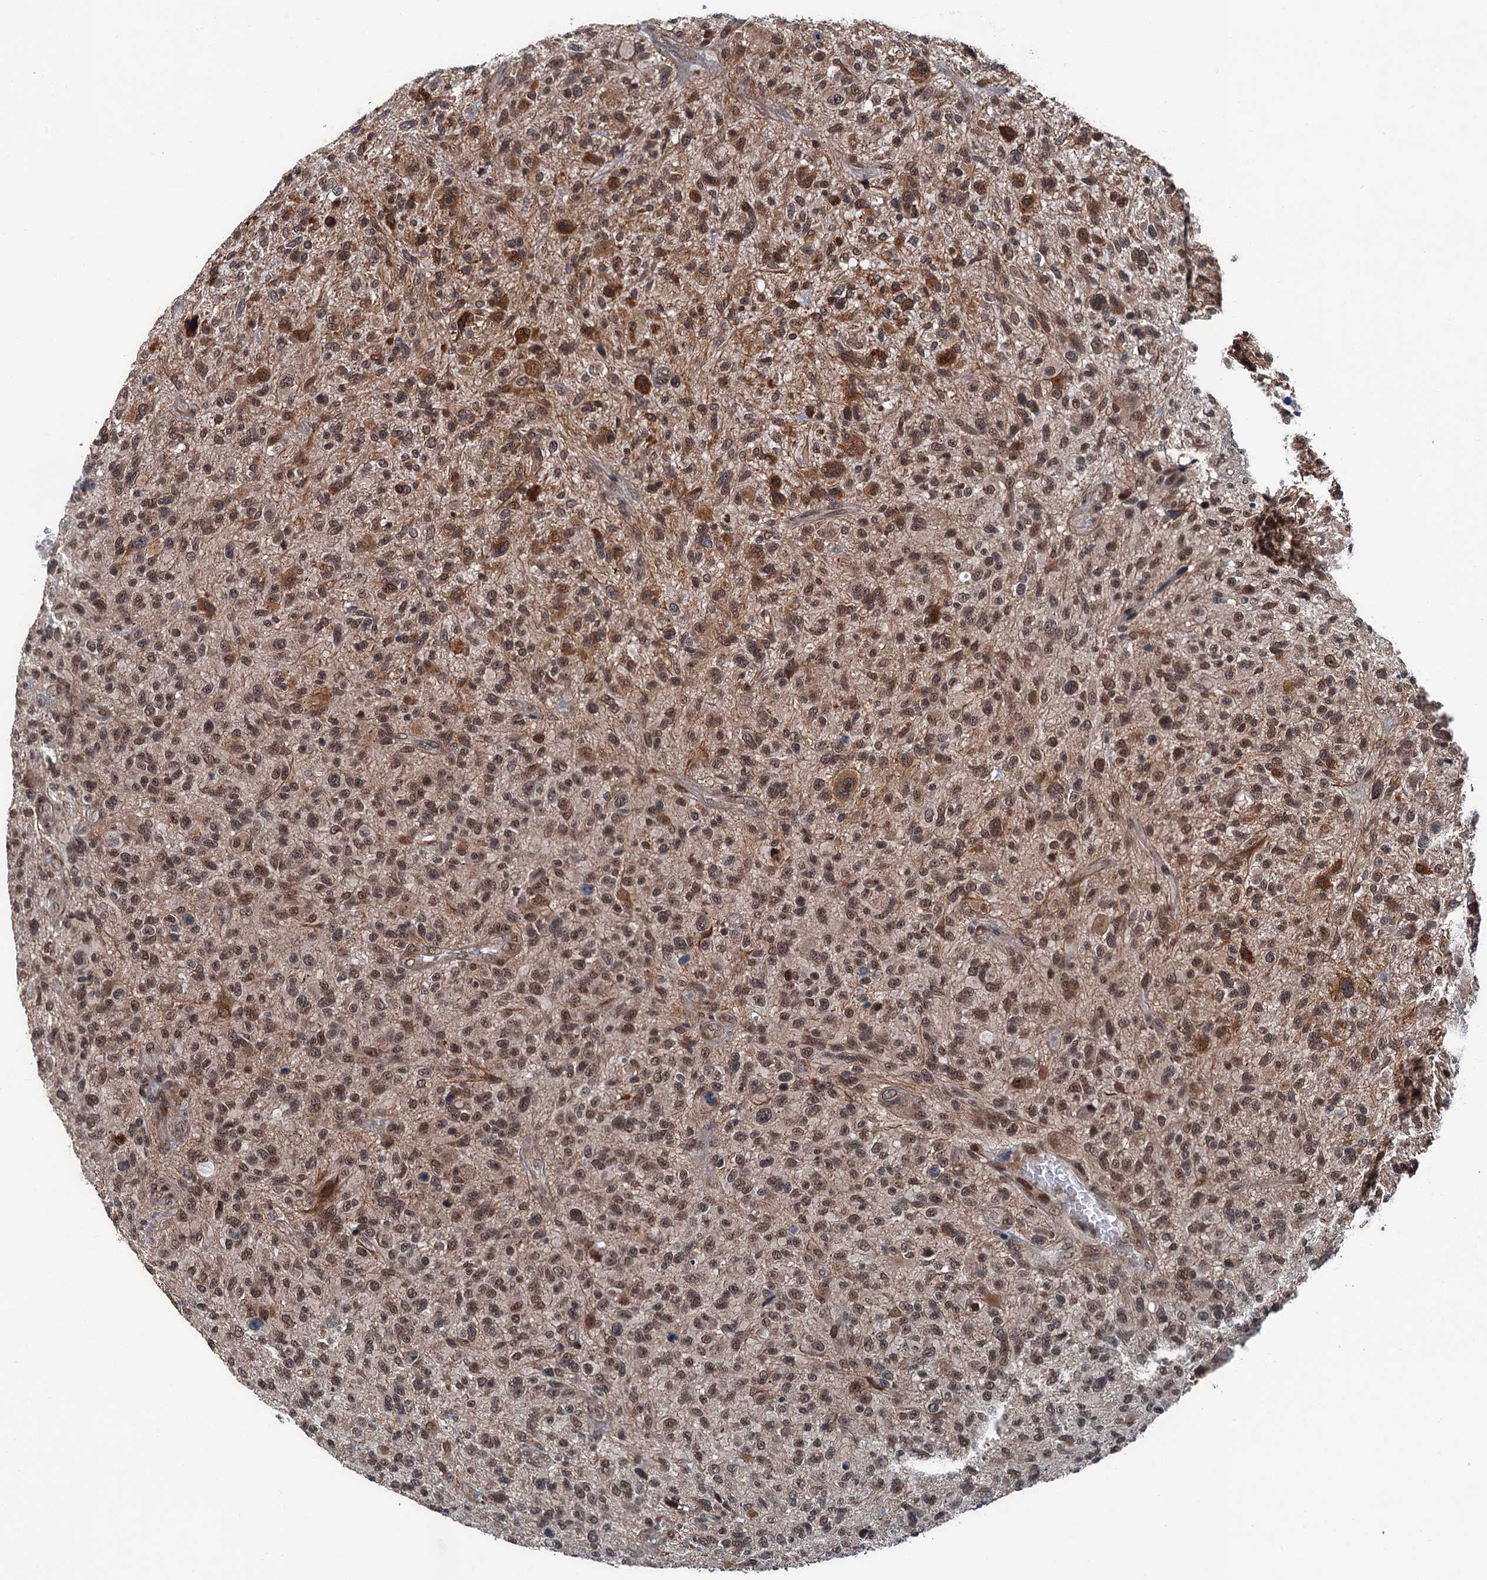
{"staining": {"intensity": "strong", "quantity": ">75%", "location": "cytoplasmic/membranous,nuclear"}, "tissue": "glioma", "cell_type": "Tumor cells", "image_type": "cancer", "snomed": [{"axis": "morphology", "description": "Glioma, malignant, High grade"}, {"axis": "topography", "description": "Brain"}], "caption": "Immunohistochemistry (IHC) image of neoplastic tissue: glioma stained using immunohistochemistry (IHC) displays high levels of strong protein expression localized specifically in the cytoplasmic/membranous and nuclear of tumor cells, appearing as a cytoplasmic/membranous and nuclear brown color.", "gene": "RASSF4", "patient": {"sex": "male", "age": 47}}